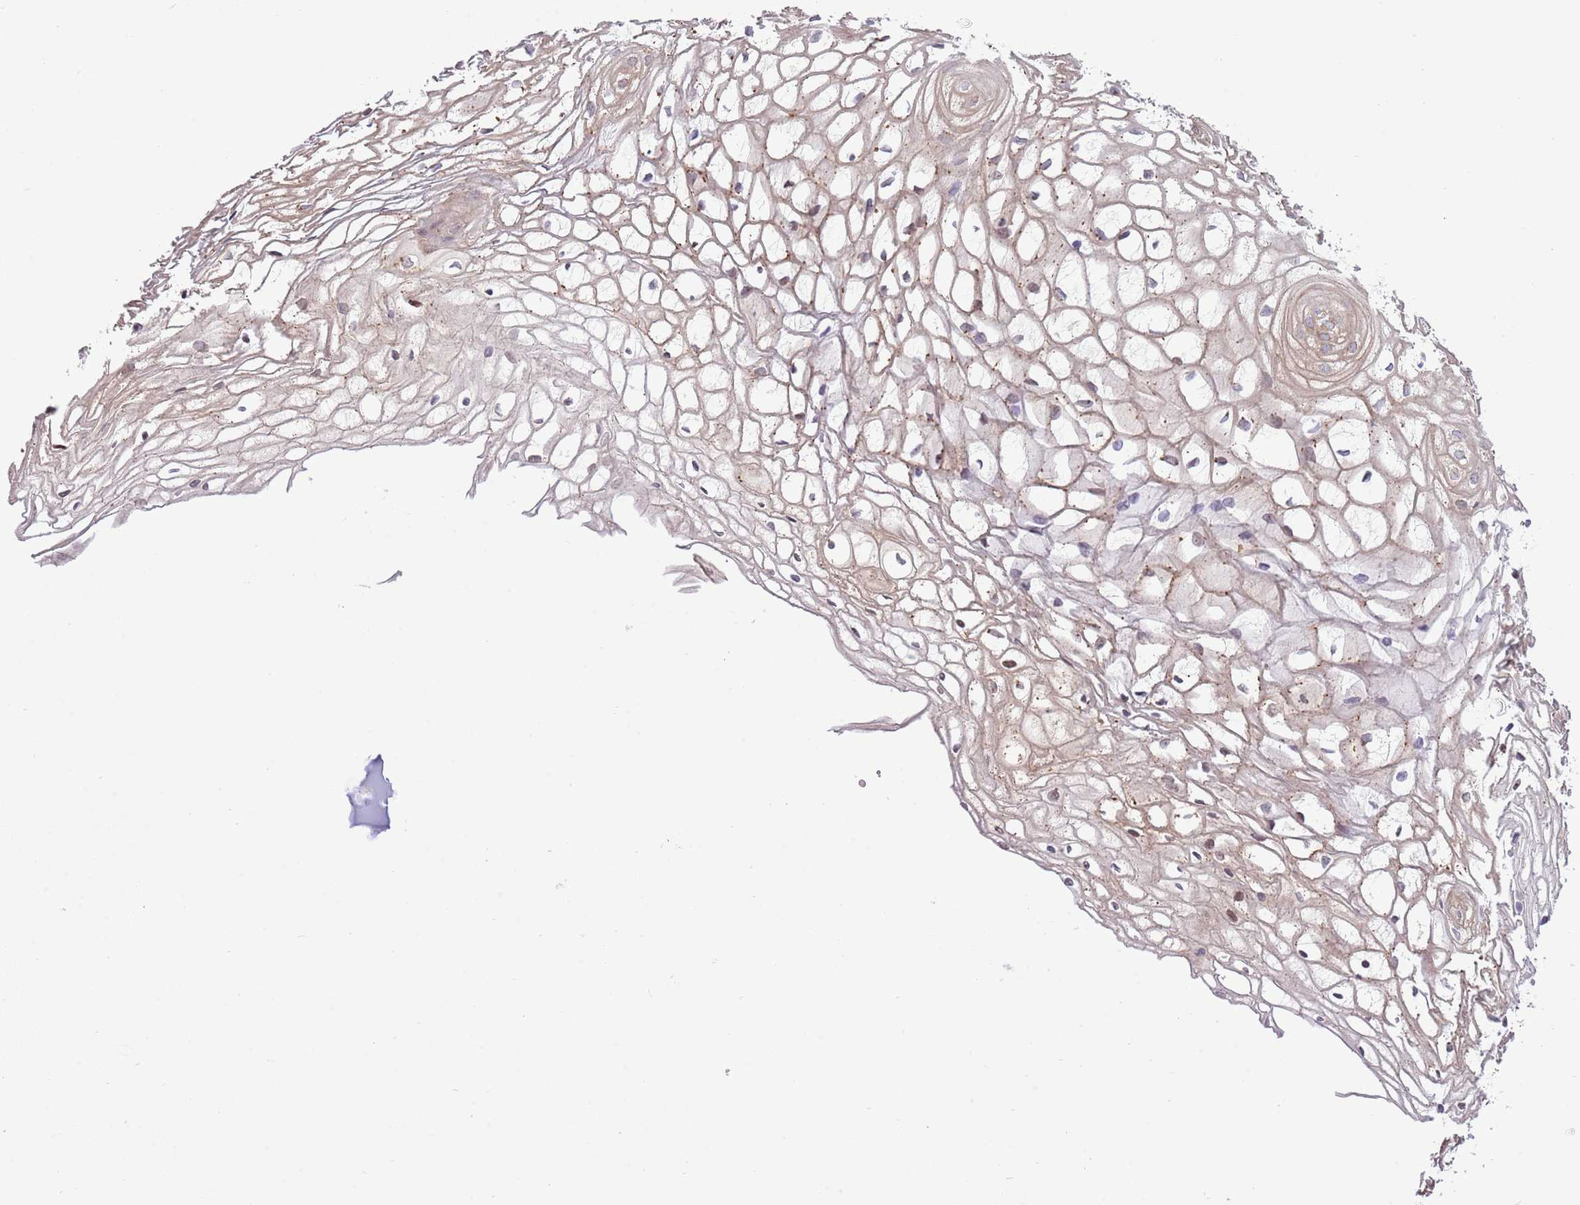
{"staining": {"intensity": "moderate", "quantity": ">75%", "location": "cytoplasmic/membranous"}, "tissue": "vagina", "cell_type": "Squamous epithelial cells", "image_type": "normal", "snomed": [{"axis": "morphology", "description": "Normal tissue, NOS"}, {"axis": "topography", "description": "Vagina"}], "caption": "Protein staining of normal vagina reveals moderate cytoplasmic/membranous positivity in approximately >75% of squamous epithelial cells. The protein of interest is stained brown, and the nuclei are stained in blue (DAB IHC with brightfield microscopy, high magnification).", "gene": "ARL2BP", "patient": {"sex": "female", "age": 34}}